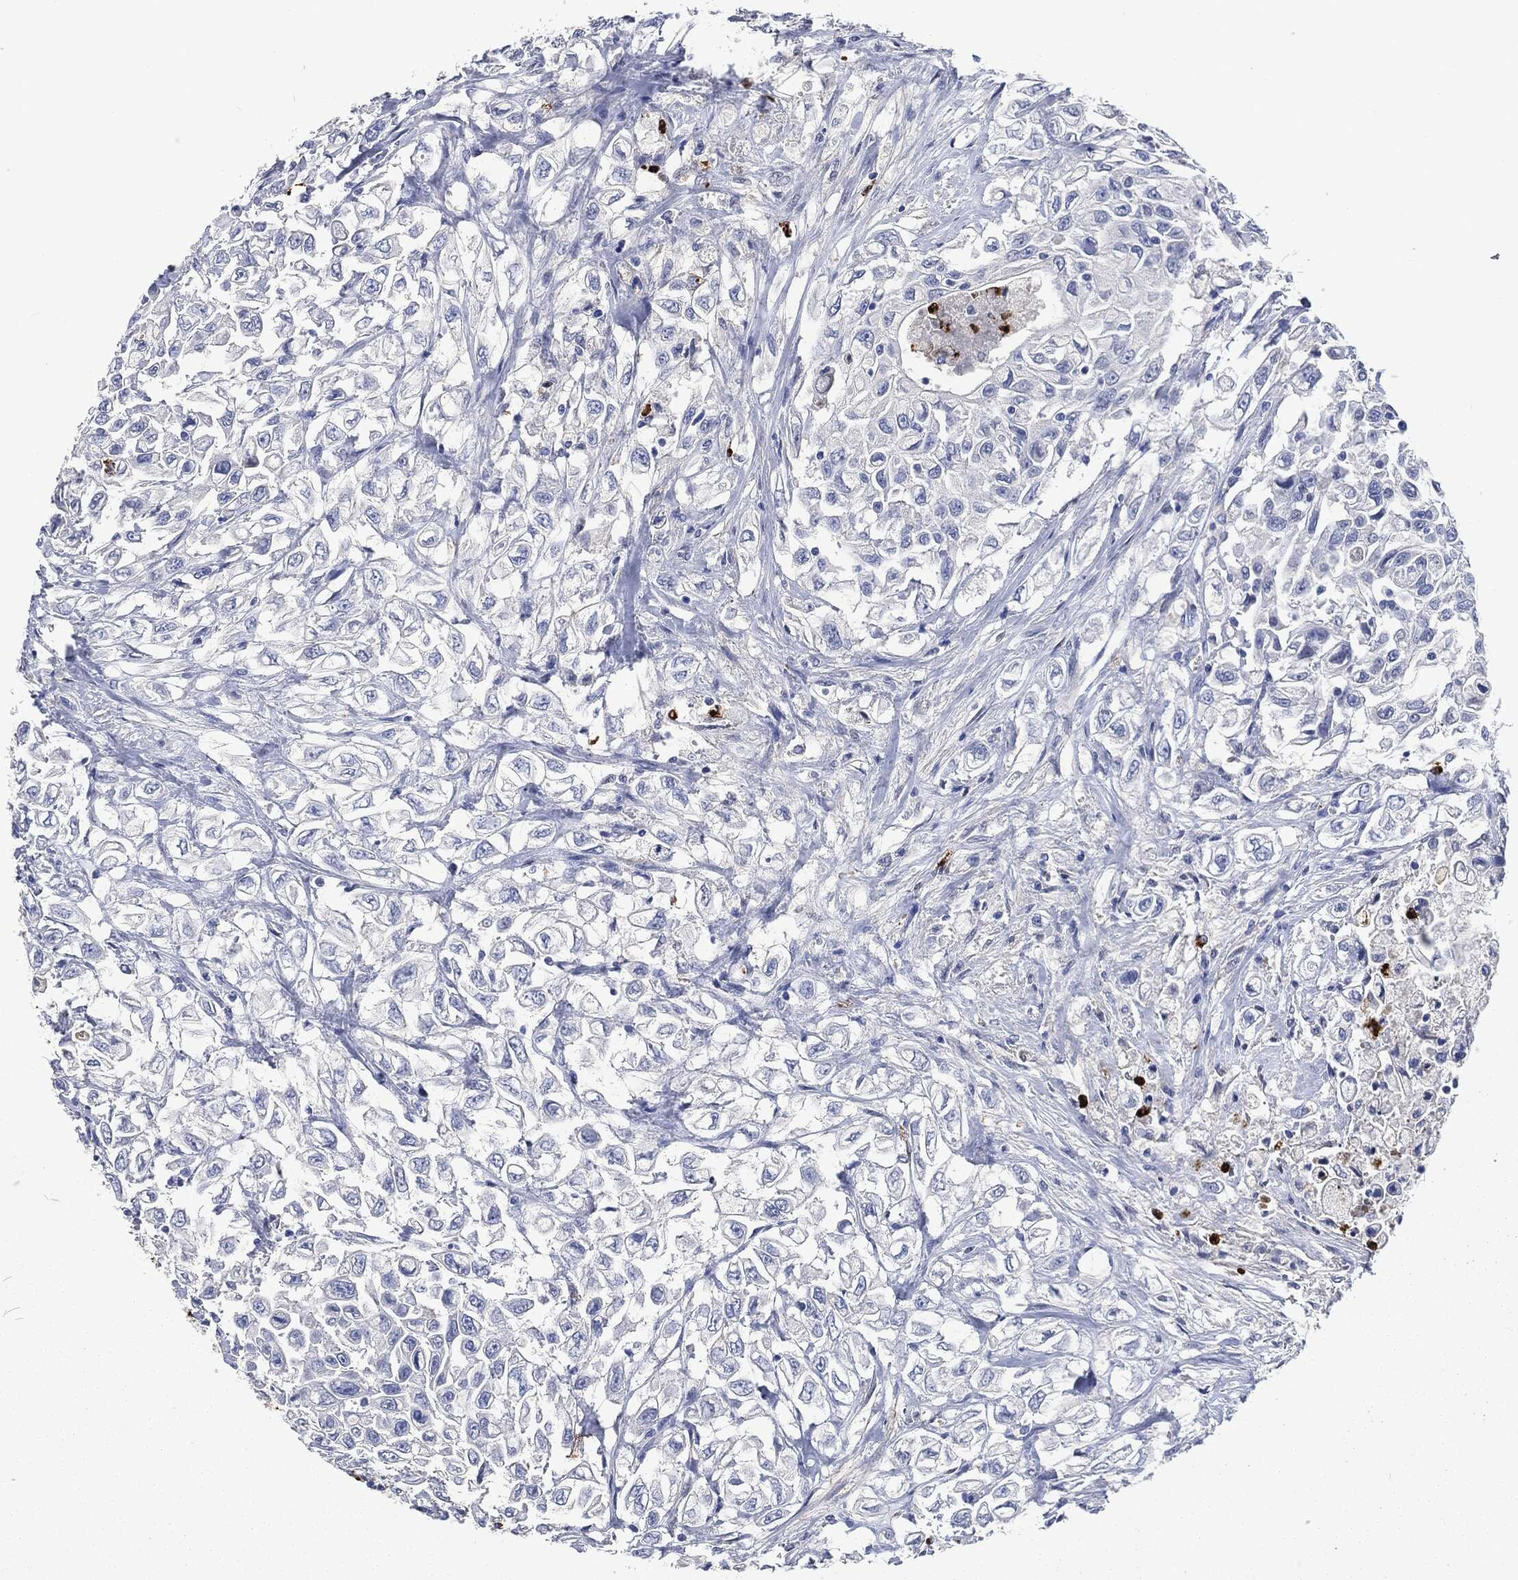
{"staining": {"intensity": "negative", "quantity": "none", "location": "none"}, "tissue": "urothelial cancer", "cell_type": "Tumor cells", "image_type": "cancer", "snomed": [{"axis": "morphology", "description": "Urothelial carcinoma, High grade"}, {"axis": "topography", "description": "Urinary bladder"}], "caption": "An image of urothelial cancer stained for a protein shows no brown staining in tumor cells.", "gene": "MPO", "patient": {"sex": "female", "age": 56}}